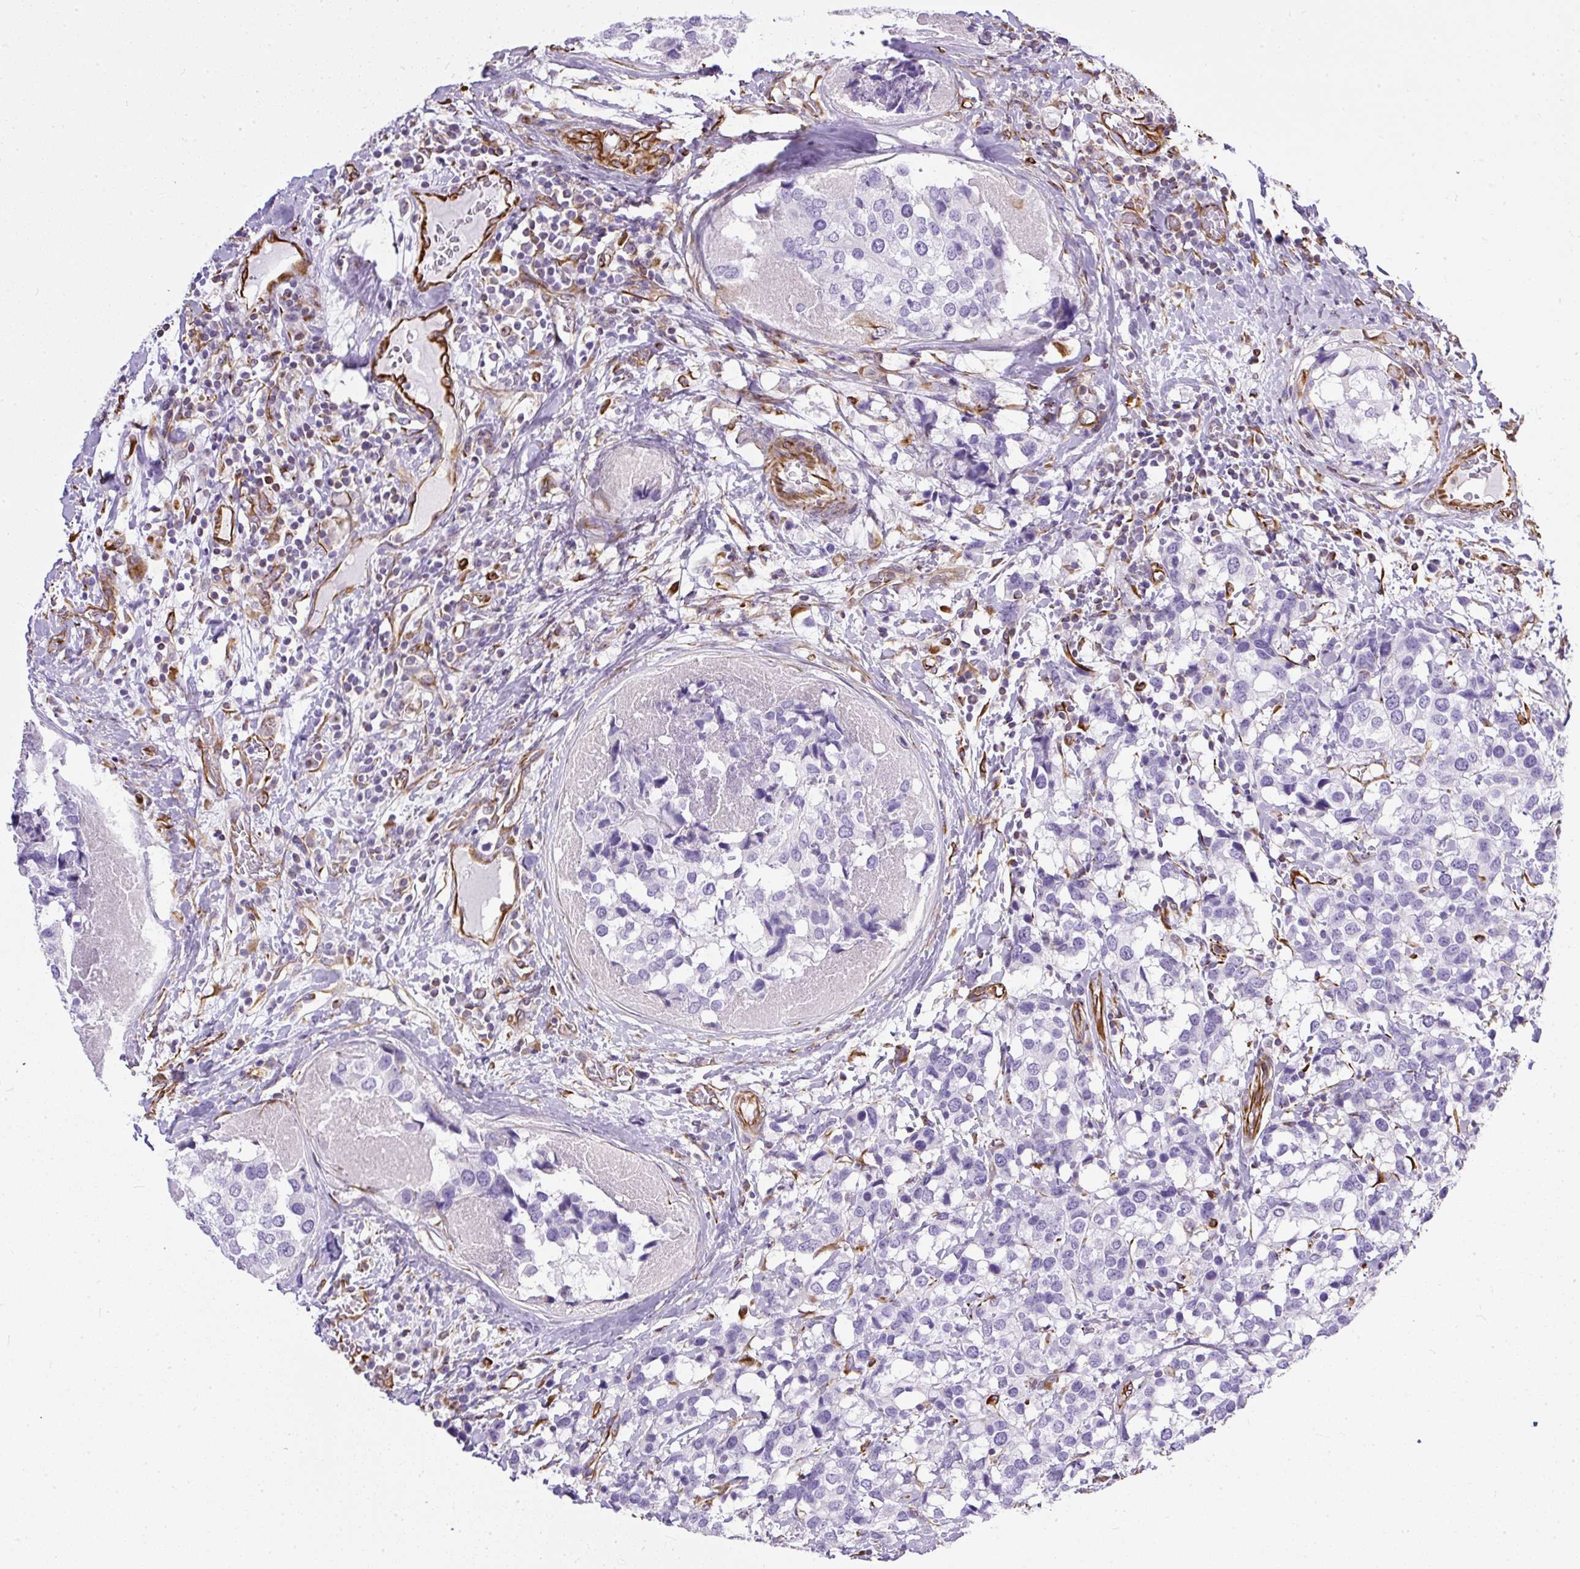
{"staining": {"intensity": "negative", "quantity": "none", "location": "none"}, "tissue": "breast cancer", "cell_type": "Tumor cells", "image_type": "cancer", "snomed": [{"axis": "morphology", "description": "Lobular carcinoma"}, {"axis": "topography", "description": "Breast"}], "caption": "Breast cancer (lobular carcinoma) was stained to show a protein in brown. There is no significant positivity in tumor cells.", "gene": "PLS1", "patient": {"sex": "female", "age": 59}}